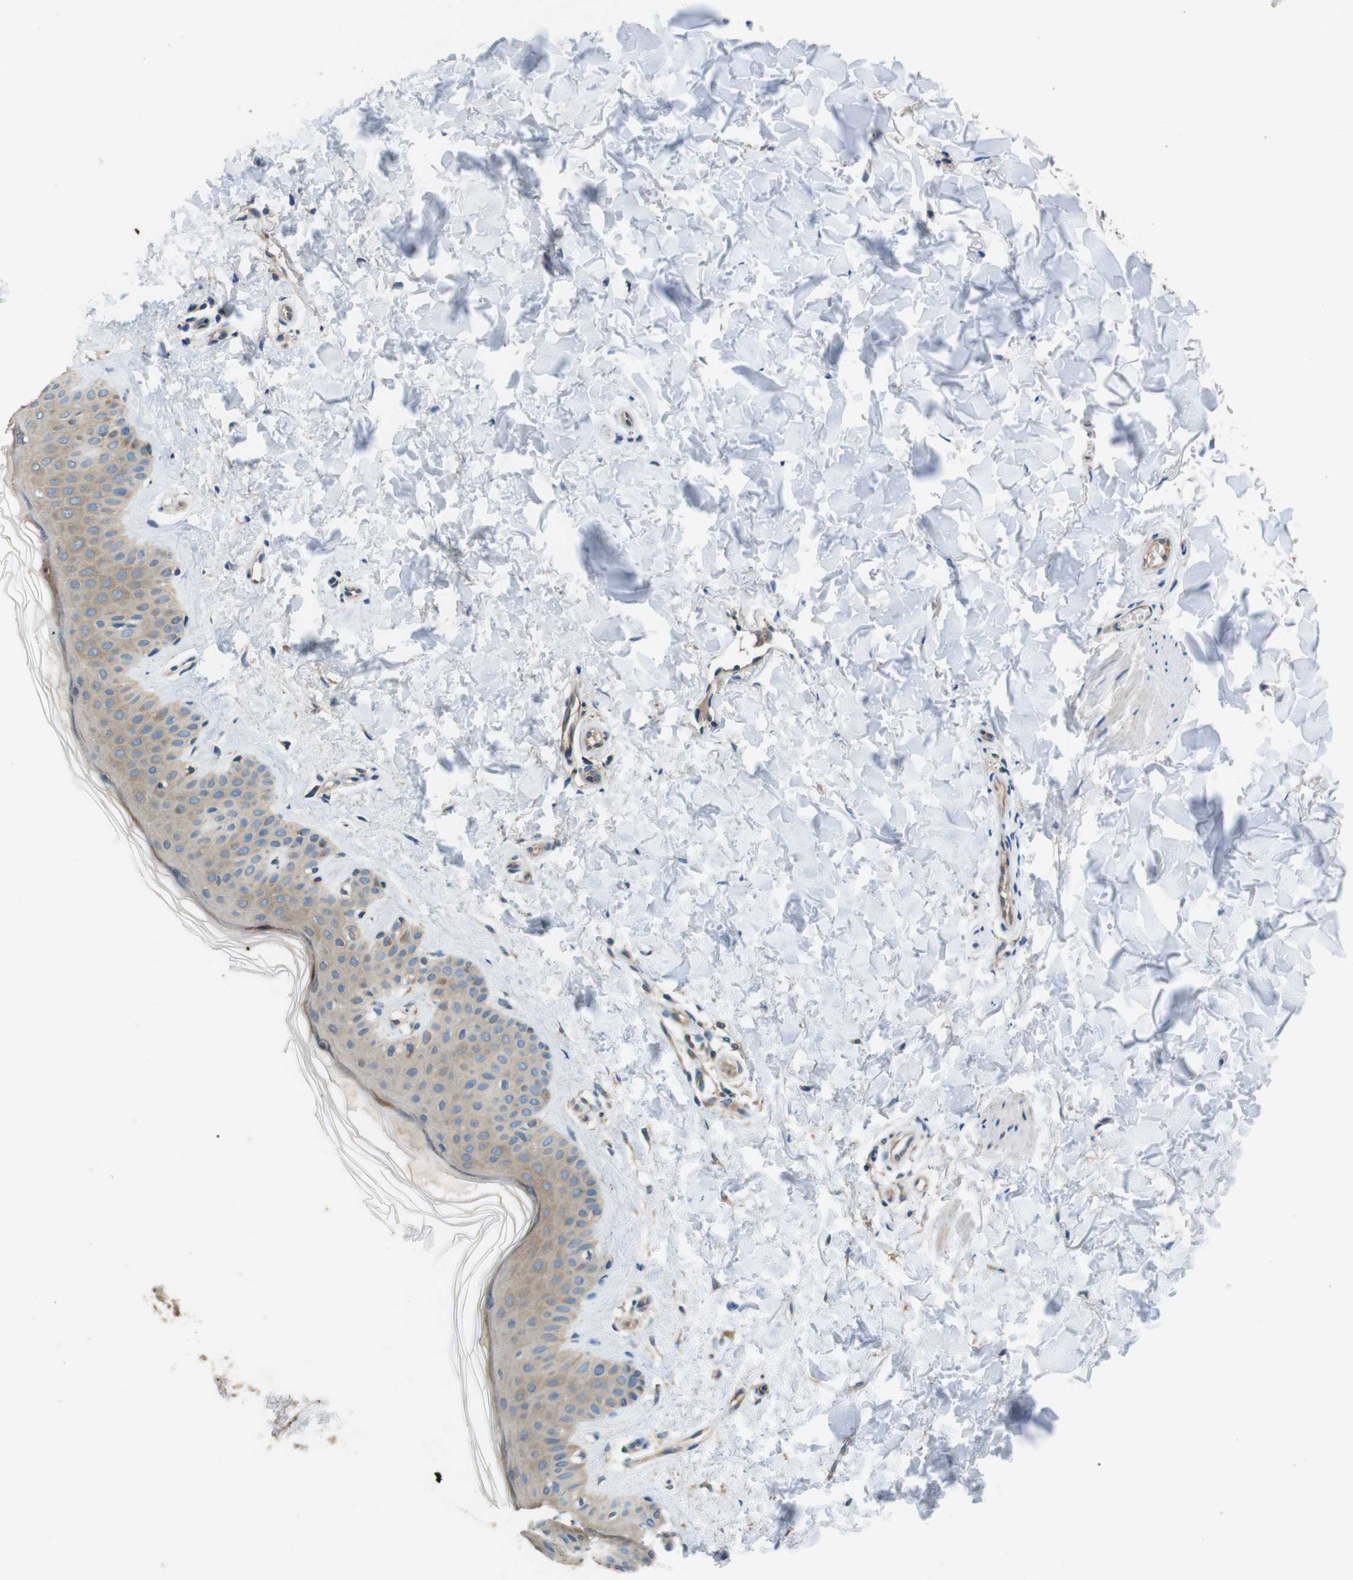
{"staining": {"intensity": "negative", "quantity": "none", "location": "none"}, "tissue": "skin", "cell_type": "Fibroblasts", "image_type": "normal", "snomed": [{"axis": "morphology", "description": "Normal tissue, NOS"}, {"axis": "topography", "description": "Skin"}], "caption": "IHC of unremarkable human skin displays no expression in fibroblasts. Nuclei are stained in blue.", "gene": "DCTN1", "patient": {"sex": "male", "age": 67}}